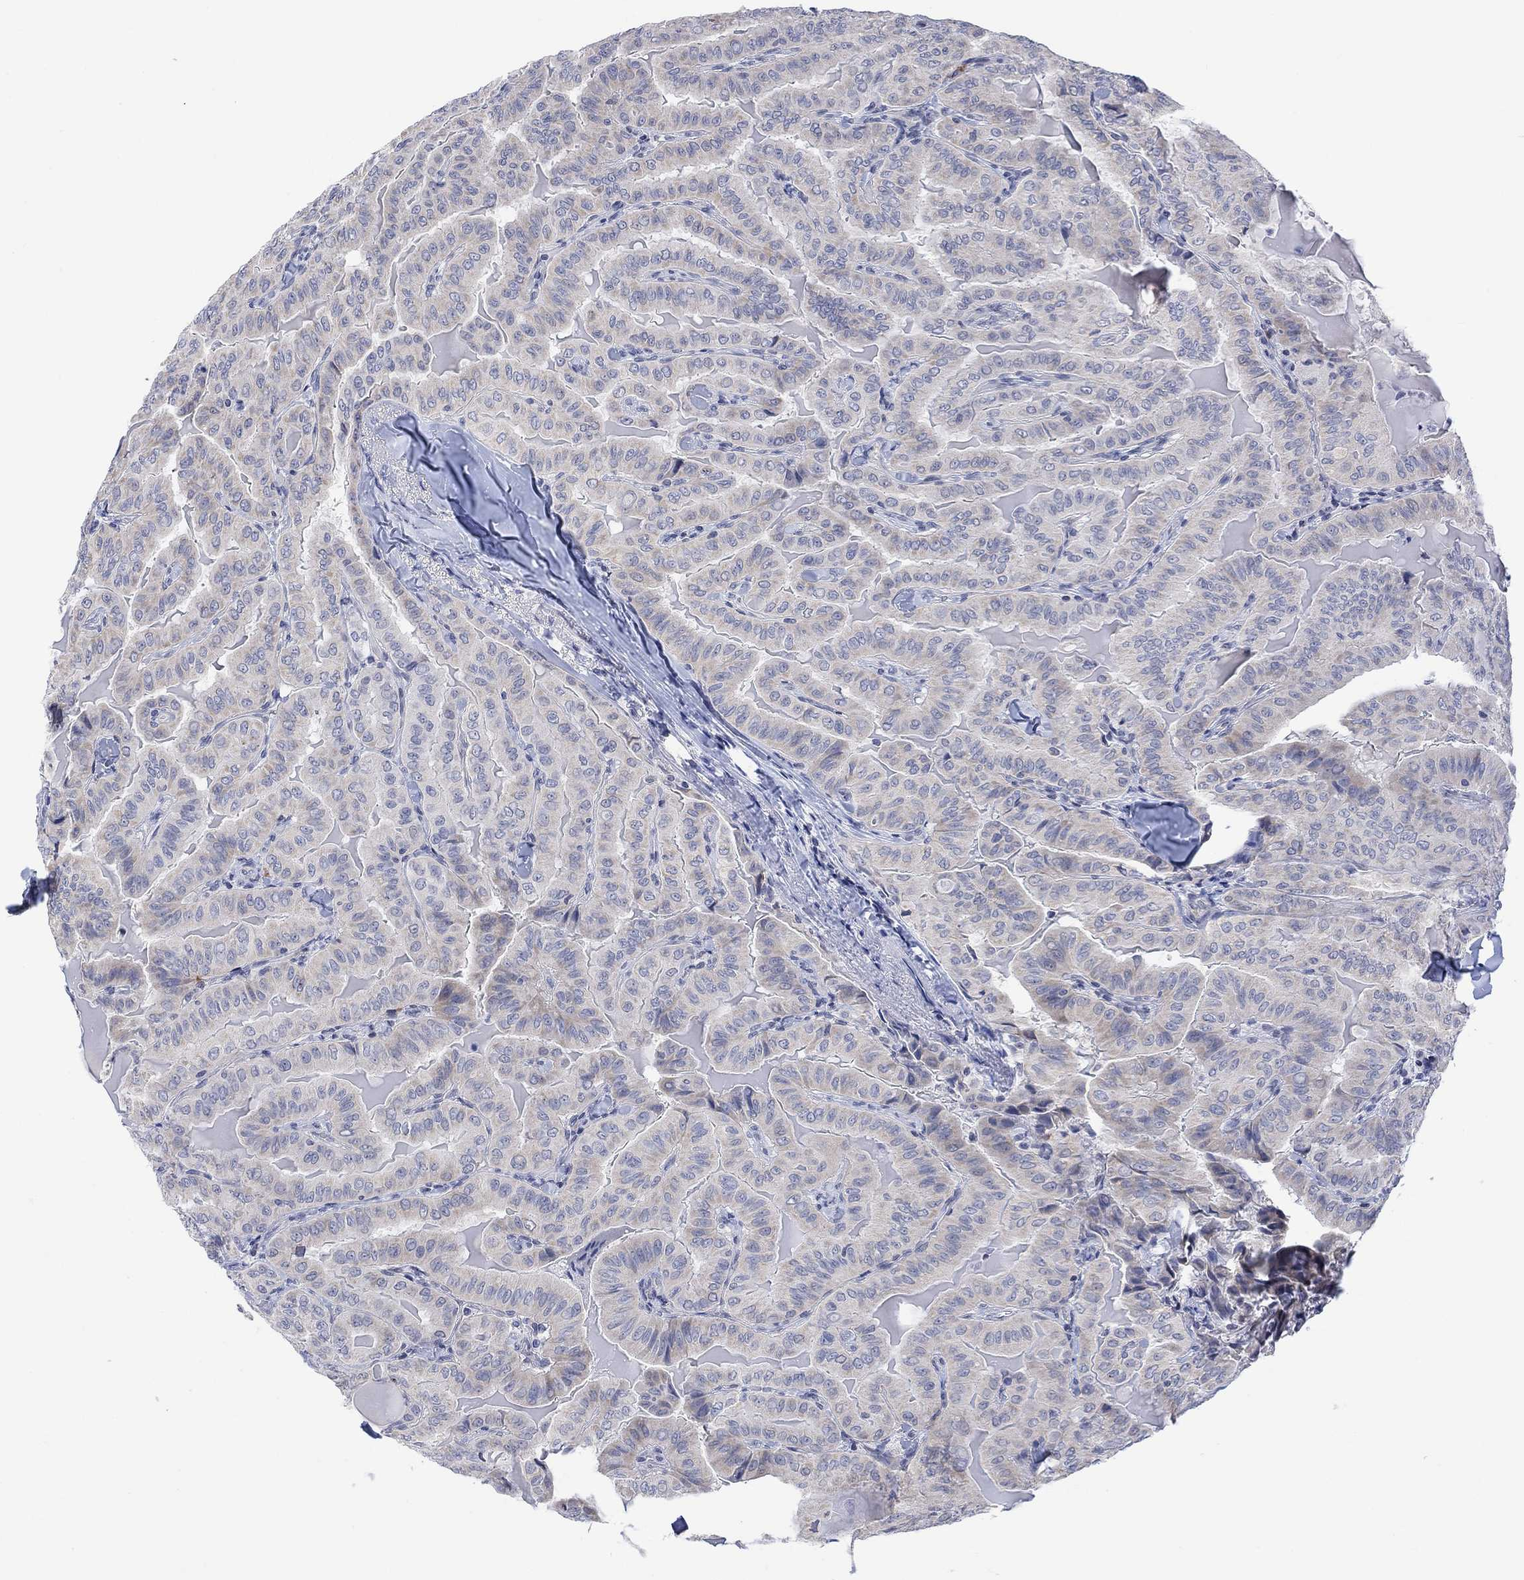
{"staining": {"intensity": "weak", "quantity": "<25%", "location": "cytoplasmic/membranous"}, "tissue": "thyroid cancer", "cell_type": "Tumor cells", "image_type": "cancer", "snomed": [{"axis": "morphology", "description": "Papillary adenocarcinoma, NOS"}, {"axis": "topography", "description": "Thyroid gland"}], "caption": "Thyroid cancer stained for a protein using IHC reveals no staining tumor cells.", "gene": "DCX", "patient": {"sex": "female", "age": 68}}